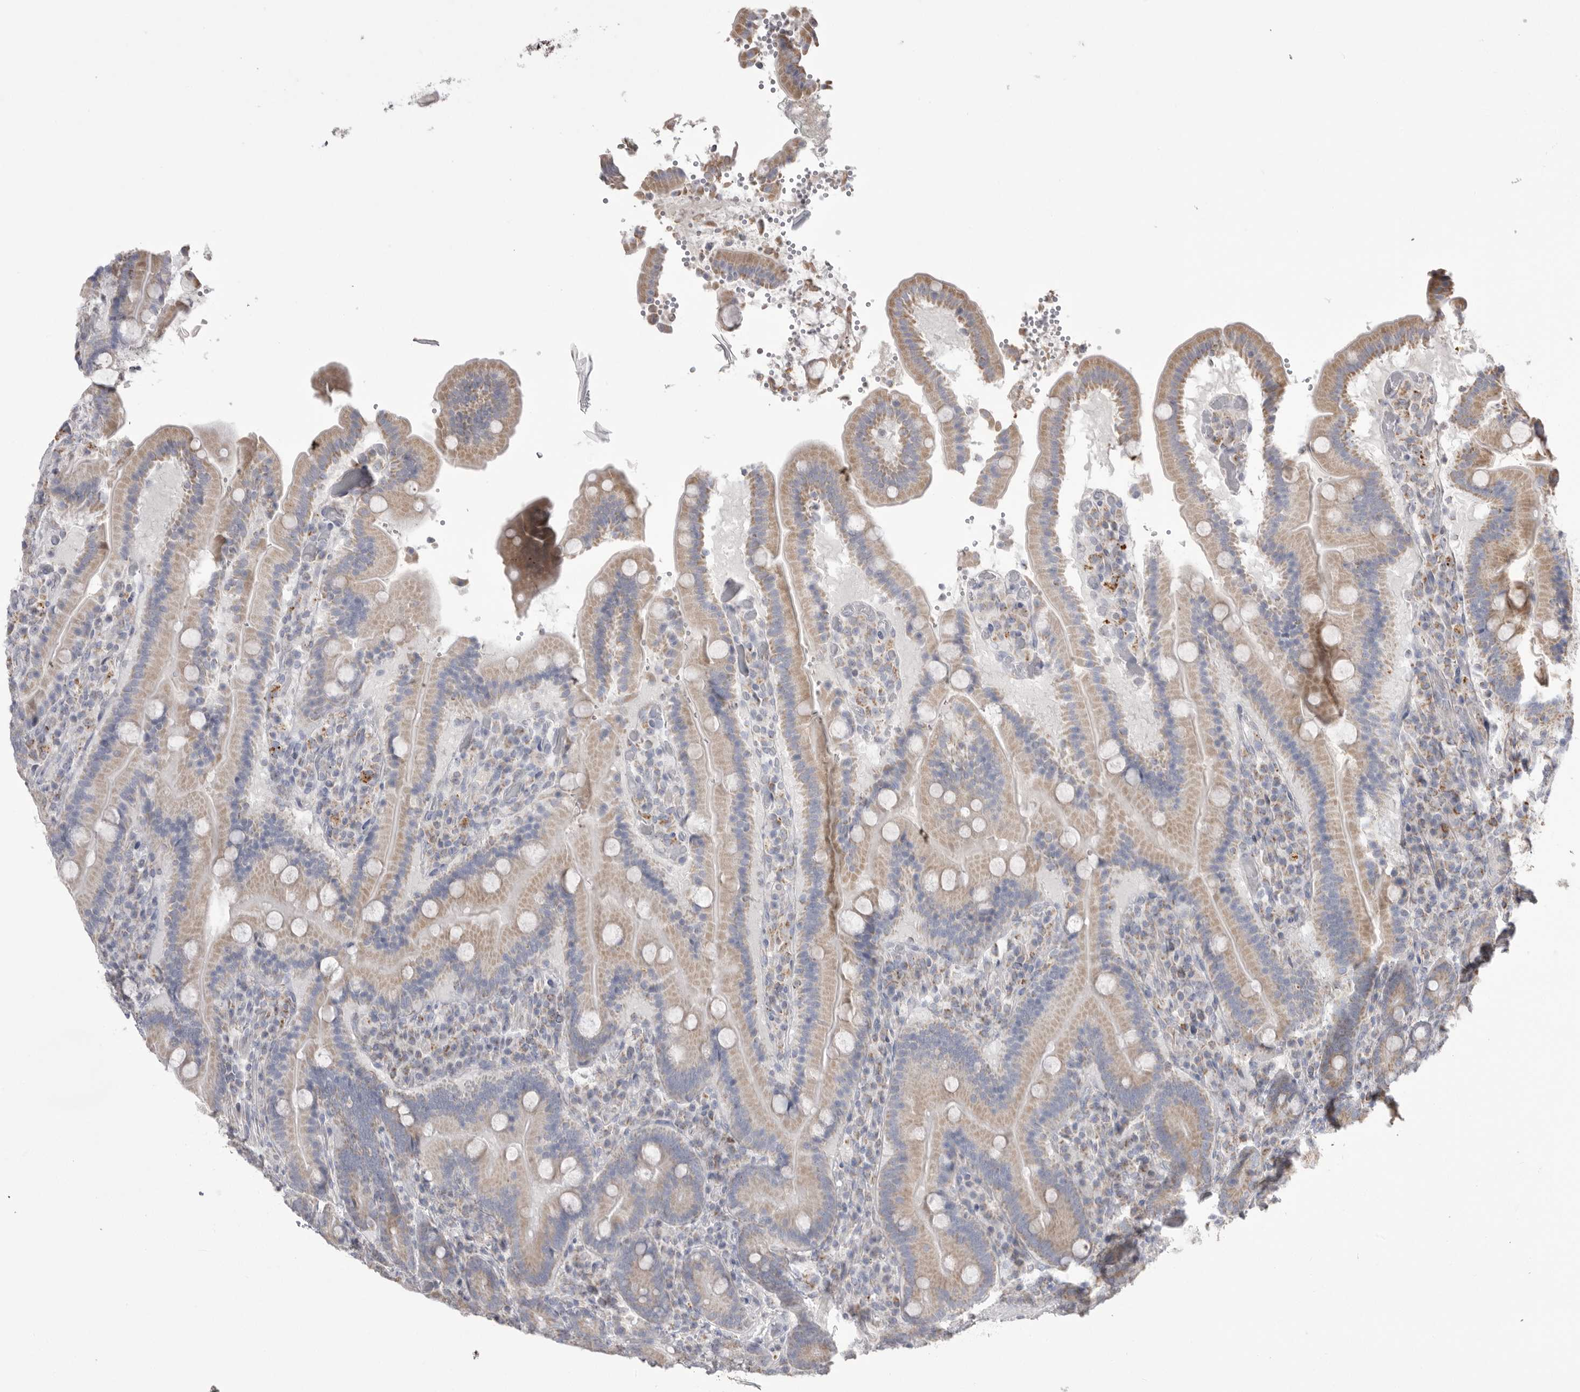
{"staining": {"intensity": "weak", "quantity": ">75%", "location": "cytoplasmic/membranous"}, "tissue": "duodenum", "cell_type": "Glandular cells", "image_type": "normal", "snomed": [{"axis": "morphology", "description": "Normal tissue, NOS"}, {"axis": "topography", "description": "Duodenum"}], "caption": "Immunohistochemical staining of benign human duodenum reveals low levels of weak cytoplasmic/membranous positivity in about >75% of glandular cells.", "gene": "VDAC3", "patient": {"sex": "female", "age": 62}}